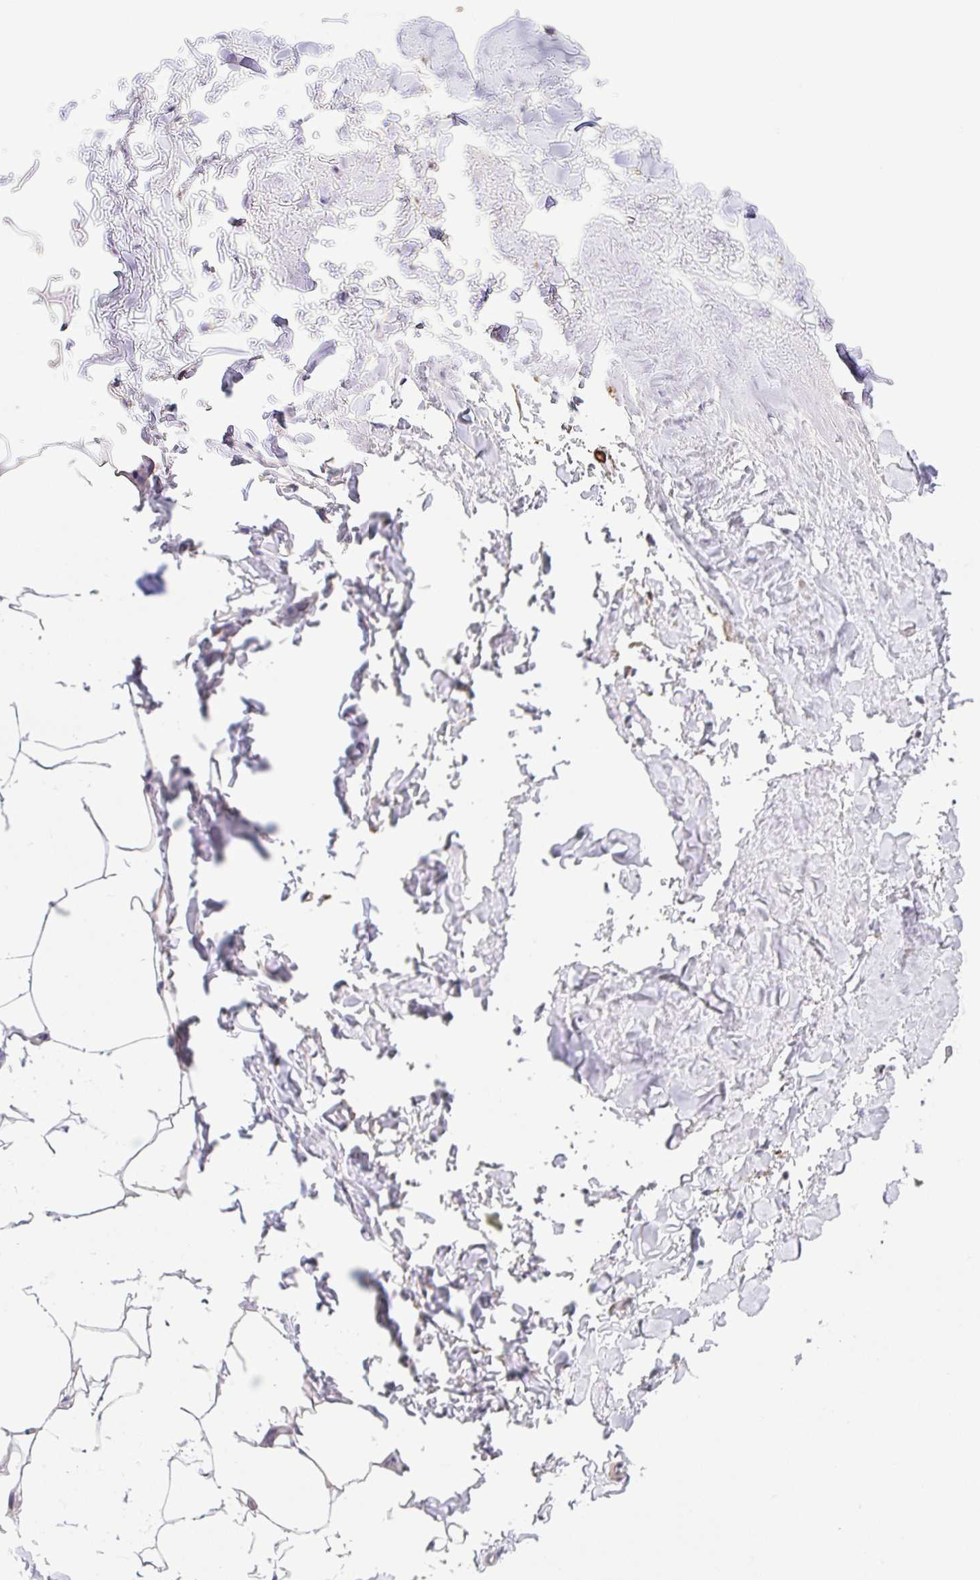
{"staining": {"intensity": "negative", "quantity": "none", "location": "none"}, "tissue": "adipose tissue", "cell_type": "Adipocytes", "image_type": "normal", "snomed": [{"axis": "morphology", "description": "Normal tissue, NOS"}, {"axis": "topography", "description": "Vascular tissue"}, {"axis": "topography", "description": "Peripheral nerve tissue"}], "caption": "Unremarkable adipose tissue was stained to show a protein in brown. There is no significant positivity in adipocytes.", "gene": "PREPL", "patient": {"sex": "male", "age": 41}}